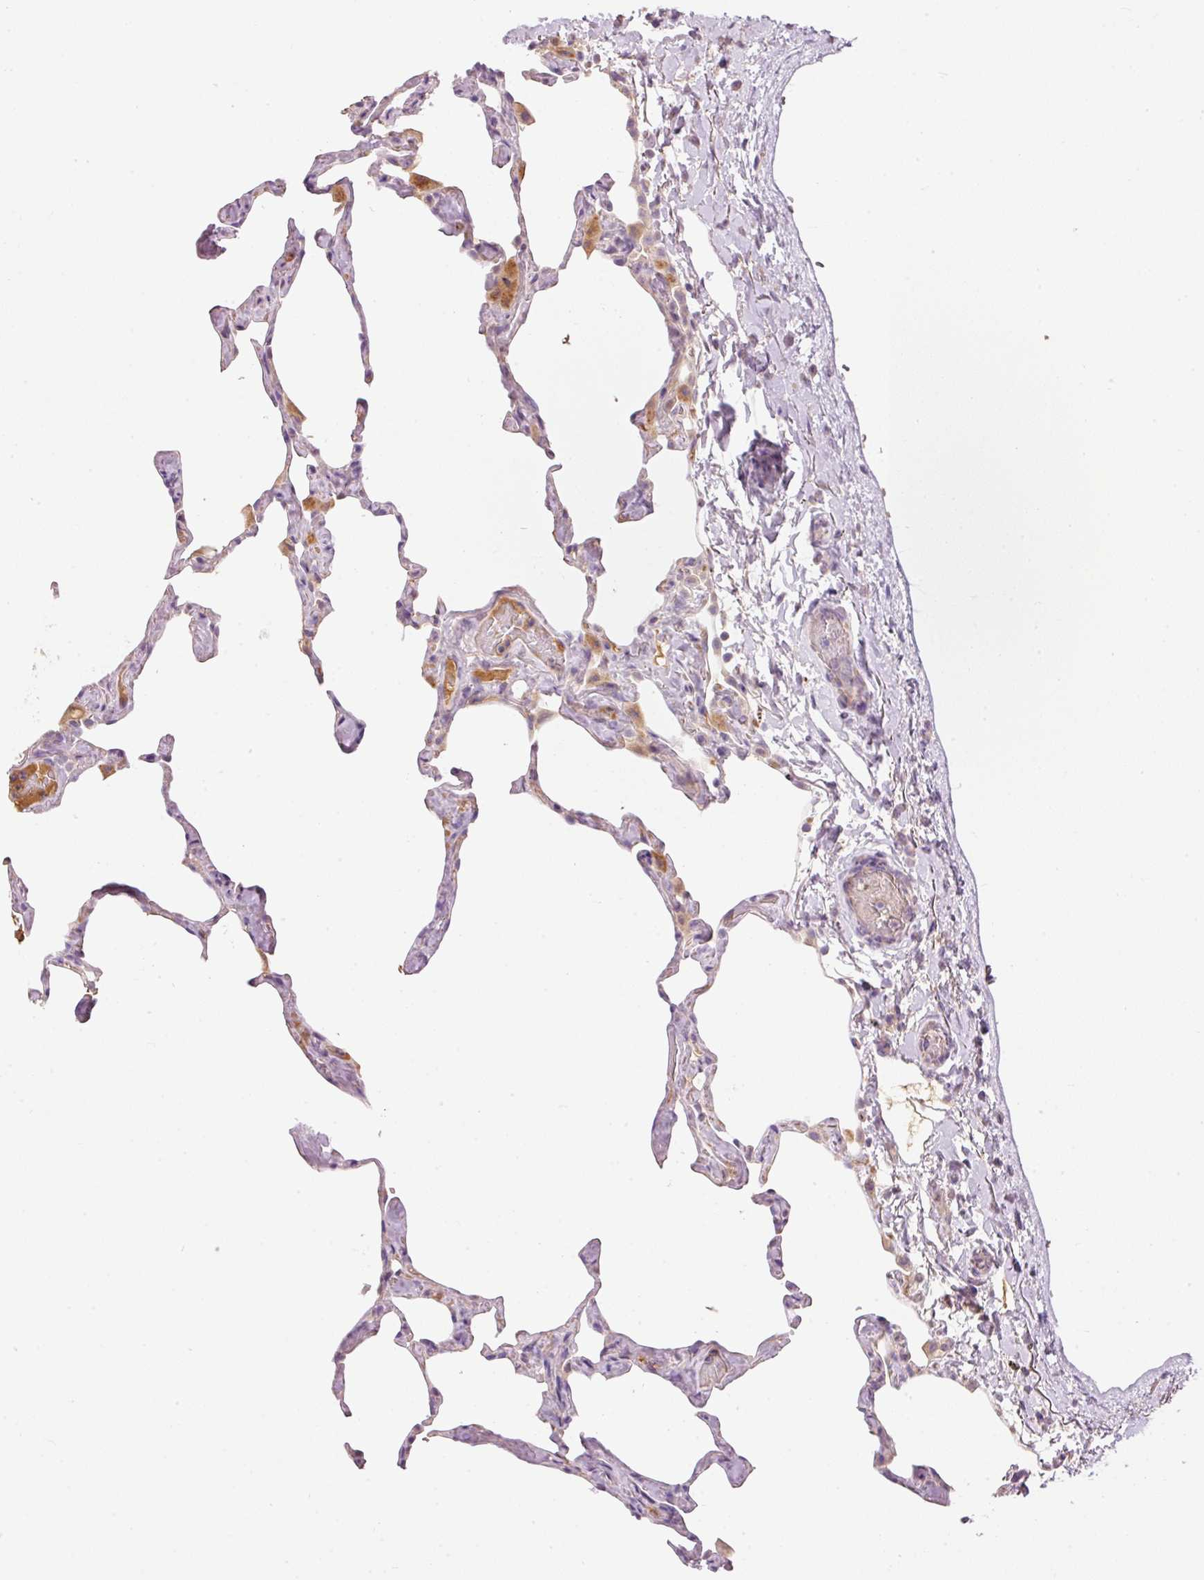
{"staining": {"intensity": "weak", "quantity": "25%-75%", "location": "cytoplasmic/membranous"}, "tissue": "lung", "cell_type": "Alveolar cells", "image_type": "normal", "snomed": [{"axis": "morphology", "description": "Normal tissue, NOS"}, {"axis": "topography", "description": "Lung"}], "caption": "An immunohistochemistry photomicrograph of unremarkable tissue is shown. Protein staining in brown labels weak cytoplasmic/membranous positivity in lung within alveolar cells.", "gene": "CMTM8", "patient": {"sex": "male", "age": 65}}